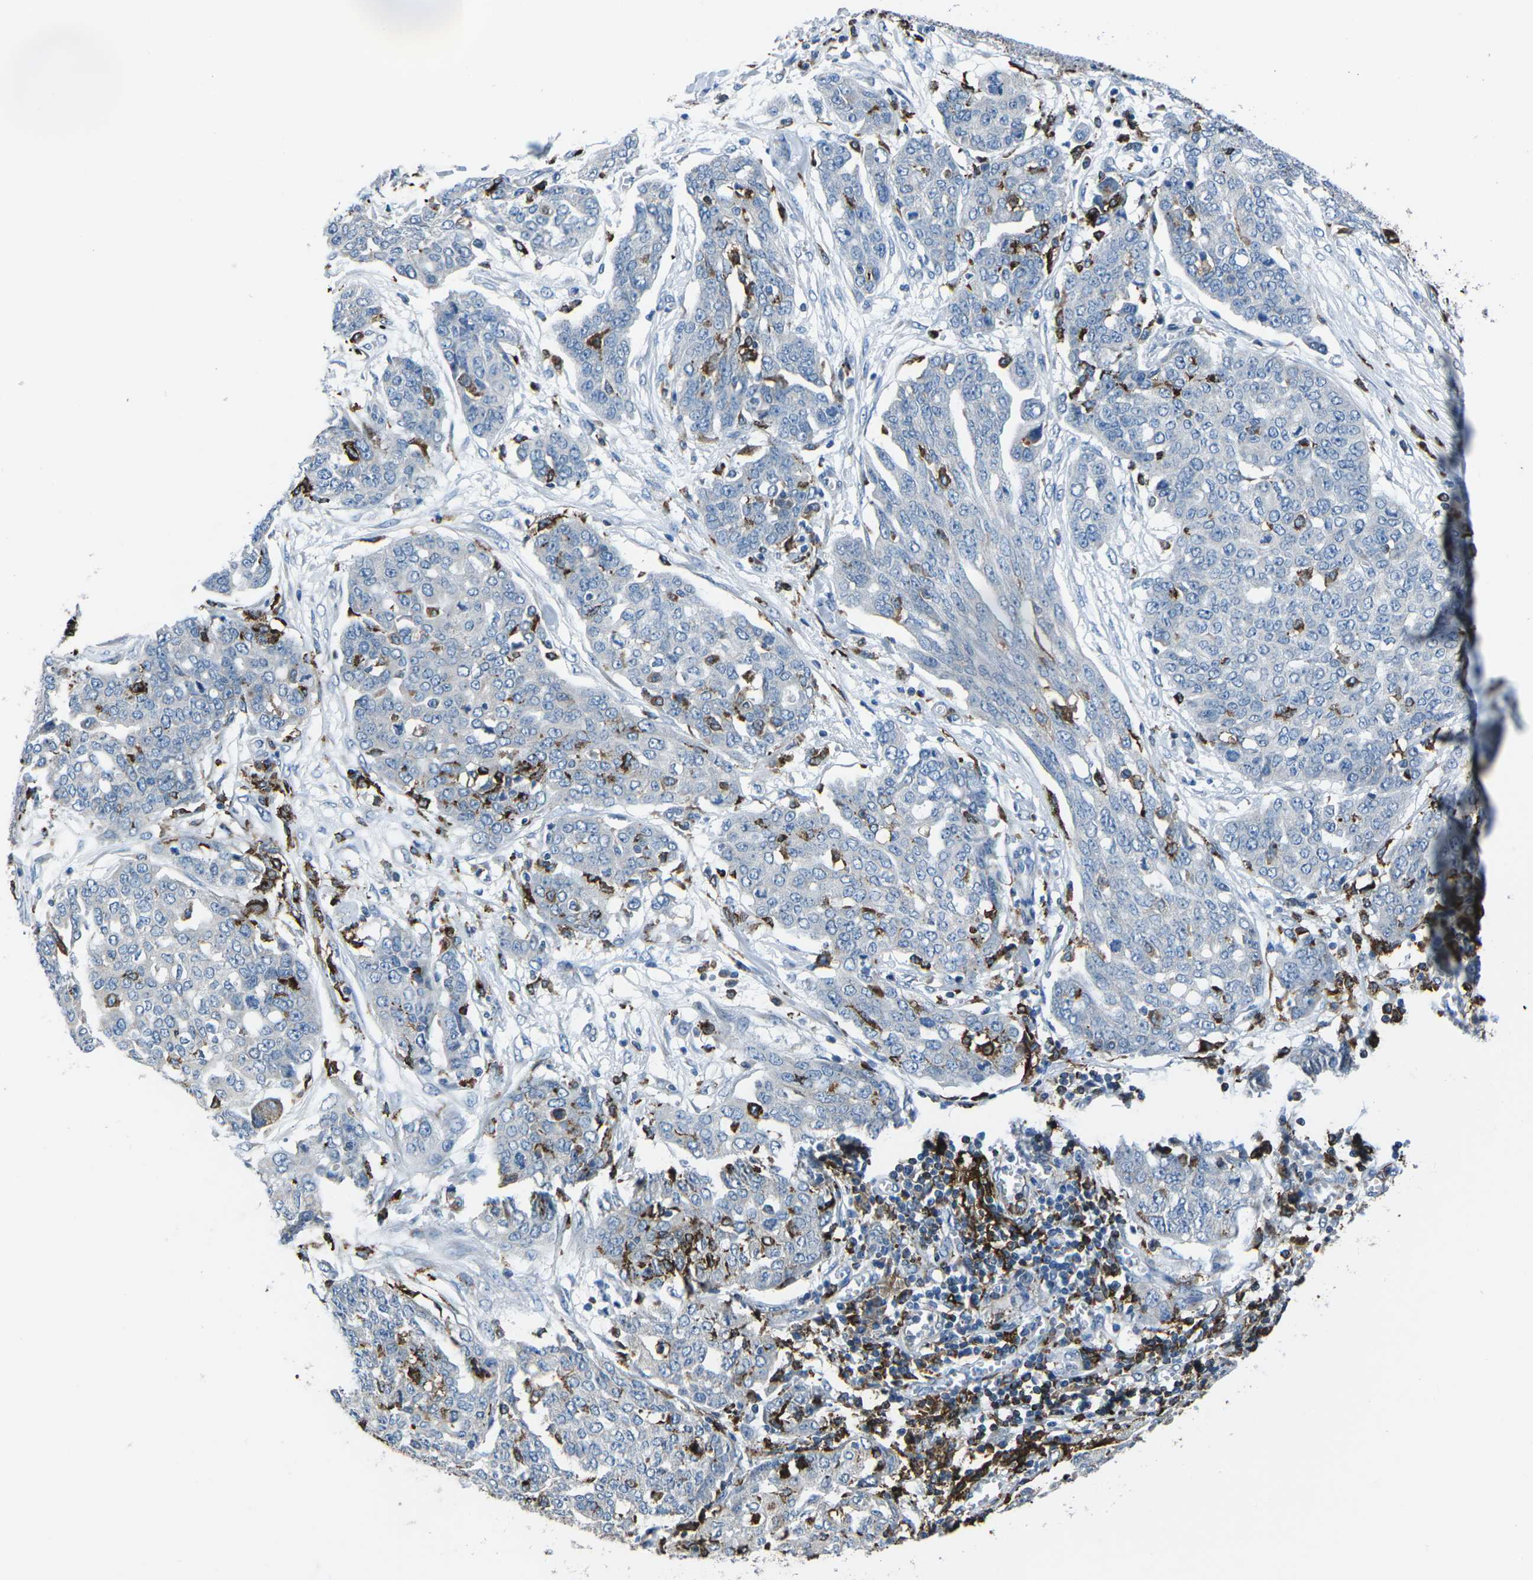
{"staining": {"intensity": "negative", "quantity": "none", "location": "none"}, "tissue": "ovarian cancer", "cell_type": "Tumor cells", "image_type": "cancer", "snomed": [{"axis": "morphology", "description": "Cystadenocarcinoma, serous, NOS"}, {"axis": "topography", "description": "Soft tissue"}, {"axis": "topography", "description": "Ovary"}], "caption": "IHC of serous cystadenocarcinoma (ovarian) displays no positivity in tumor cells.", "gene": "PTPN1", "patient": {"sex": "female", "age": 57}}